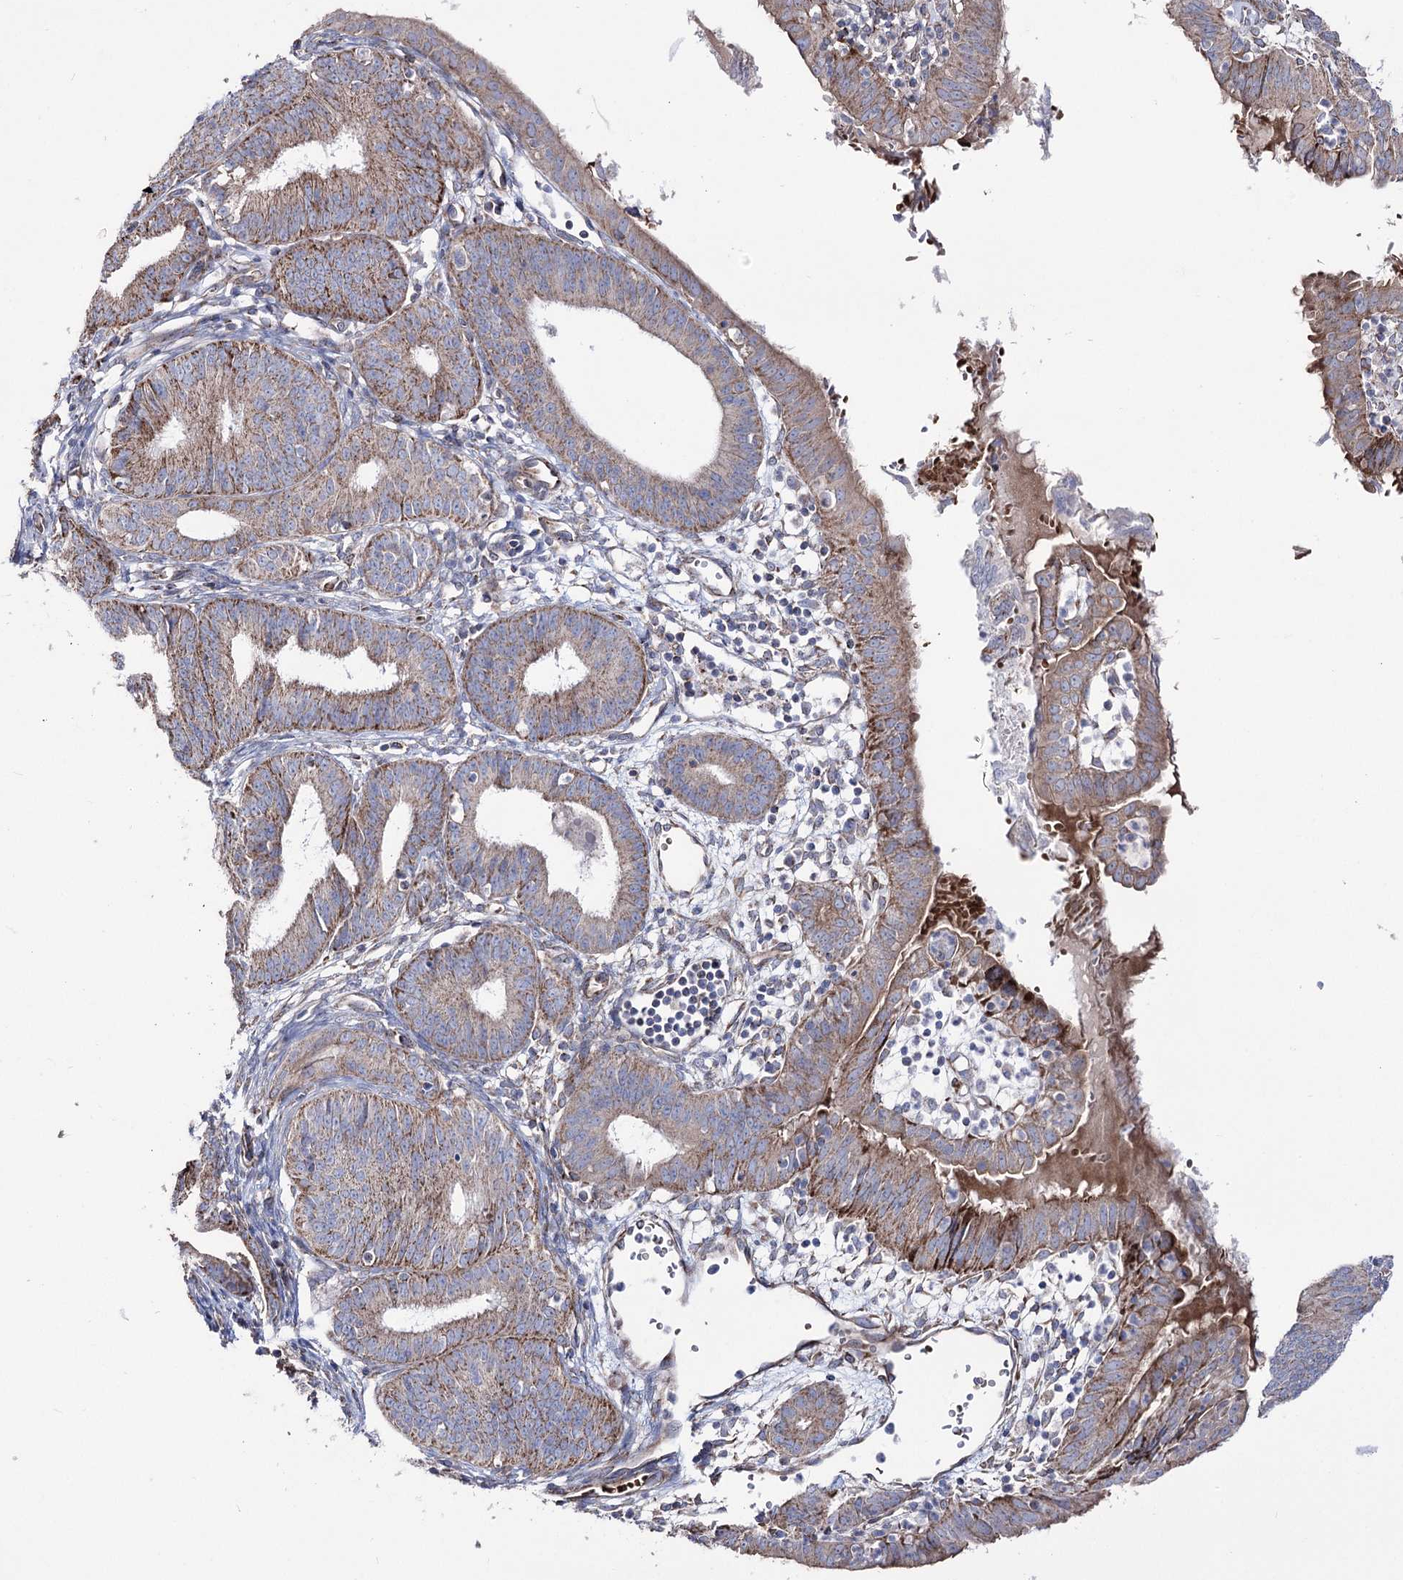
{"staining": {"intensity": "moderate", "quantity": ">75%", "location": "cytoplasmic/membranous"}, "tissue": "endometrial cancer", "cell_type": "Tumor cells", "image_type": "cancer", "snomed": [{"axis": "morphology", "description": "Adenocarcinoma, NOS"}, {"axis": "topography", "description": "Endometrium"}], "caption": "Immunohistochemical staining of human adenocarcinoma (endometrial) shows medium levels of moderate cytoplasmic/membranous protein expression in approximately >75% of tumor cells.", "gene": "OSBPL5", "patient": {"sex": "female", "age": 51}}